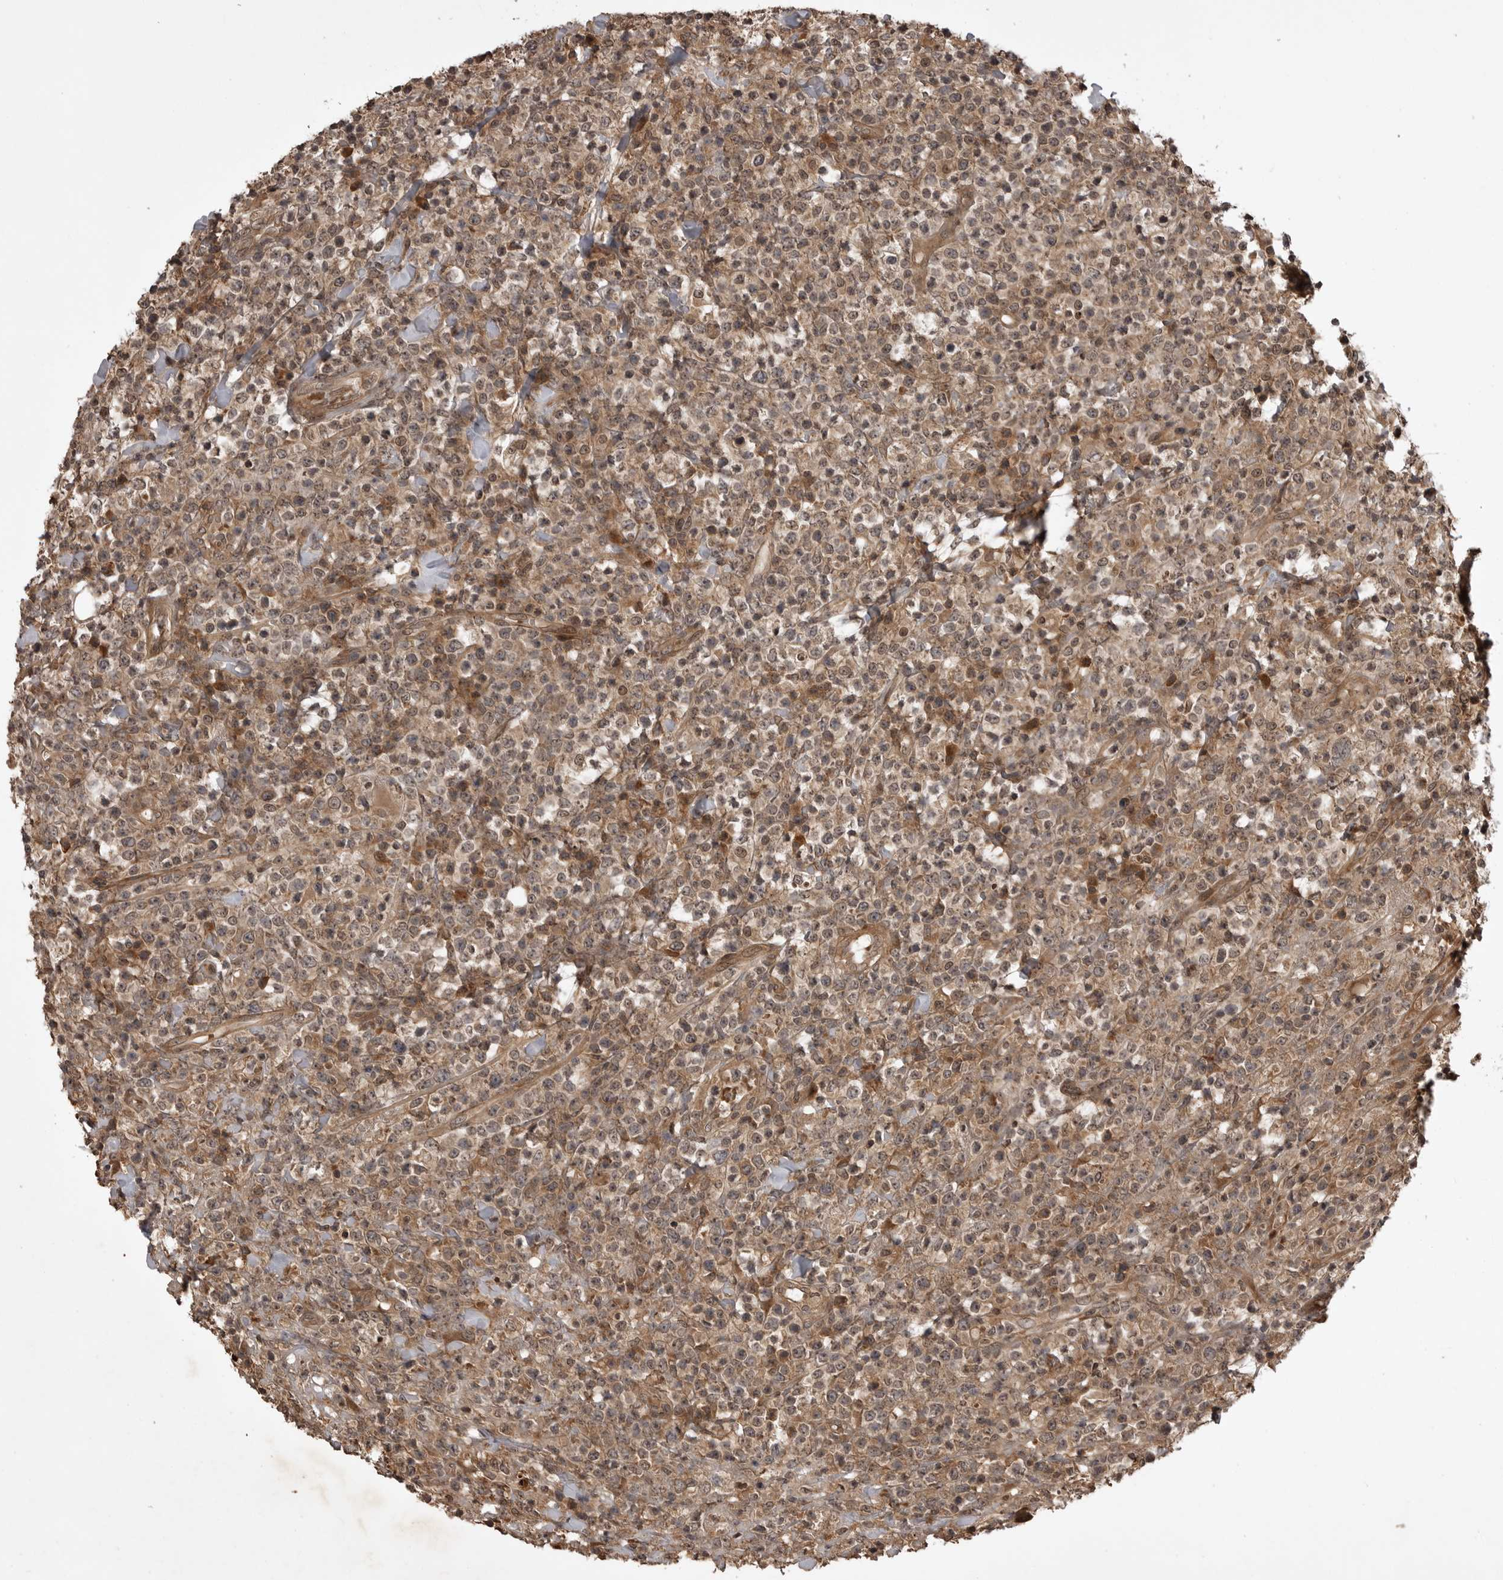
{"staining": {"intensity": "weak", "quantity": "25%-75%", "location": "cytoplasmic/membranous,nuclear"}, "tissue": "lymphoma", "cell_type": "Tumor cells", "image_type": "cancer", "snomed": [{"axis": "morphology", "description": "Malignant lymphoma, non-Hodgkin's type, High grade"}, {"axis": "topography", "description": "Colon"}], "caption": "IHC of human lymphoma exhibits low levels of weak cytoplasmic/membranous and nuclear positivity in approximately 25%-75% of tumor cells.", "gene": "AKAP7", "patient": {"sex": "female", "age": 53}}